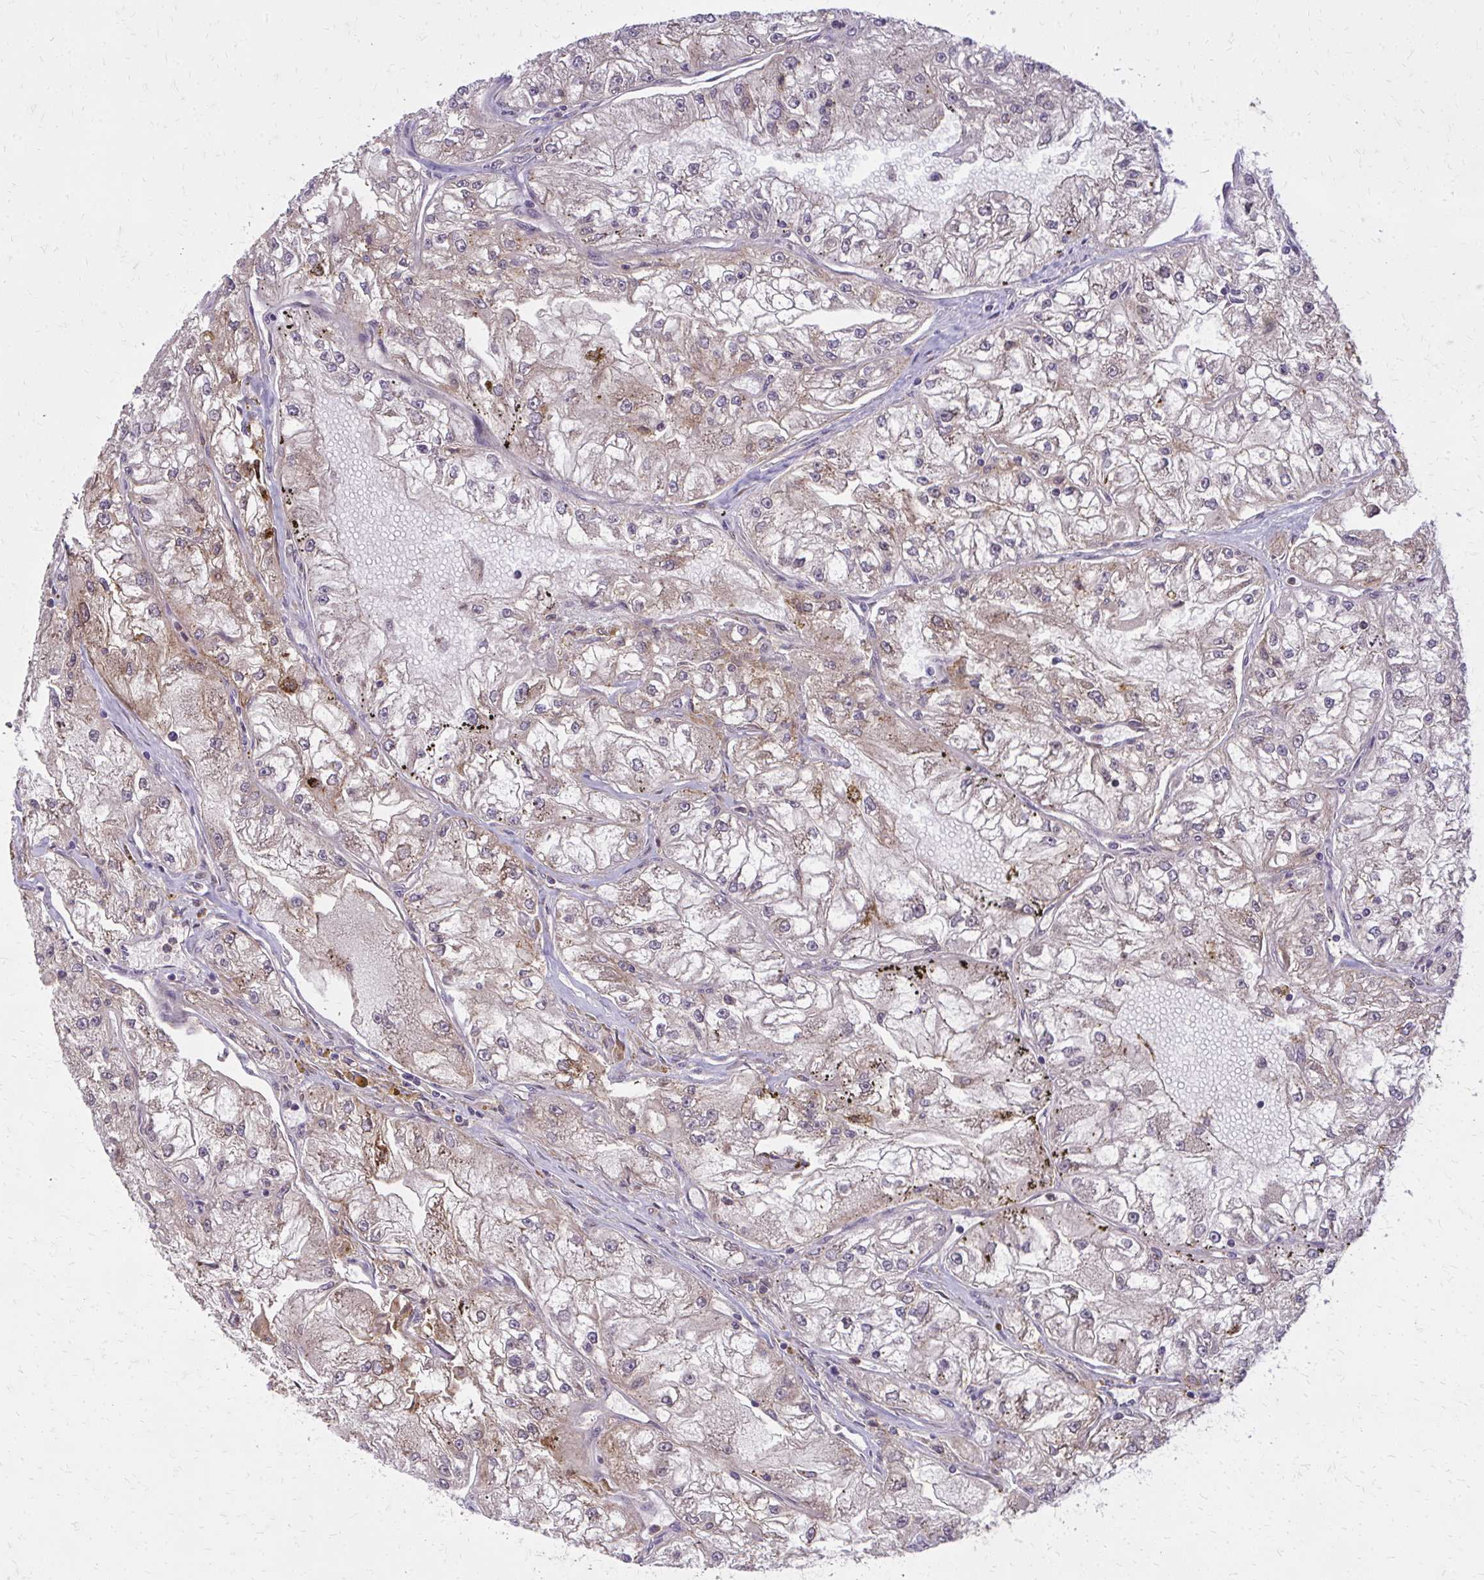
{"staining": {"intensity": "weak", "quantity": "25%-75%", "location": "cytoplasmic/membranous"}, "tissue": "renal cancer", "cell_type": "Tumor cells", "image_type": "cancer", "snomed": [{"axis": "morphology", "description": "Adenocarcinoma, NOS"}, {"axis": "topography", "description": "Kidney"}], "caption": "An immunohistochemistry histopathology image of tumor tissue is shown. Protein staining in brown shows weak cytoplasmic/membranous positivity in renal cancer within tumor cells. The staining was performed using DAB (3,3'-diaminobenzidine) to visualize the protein expression in brown, while the nuclei were stained in blue with hematoxylin (Magnification: 20x).", "gene": "OXNAD1", "patient": {"sex": "female", "age": 72}}